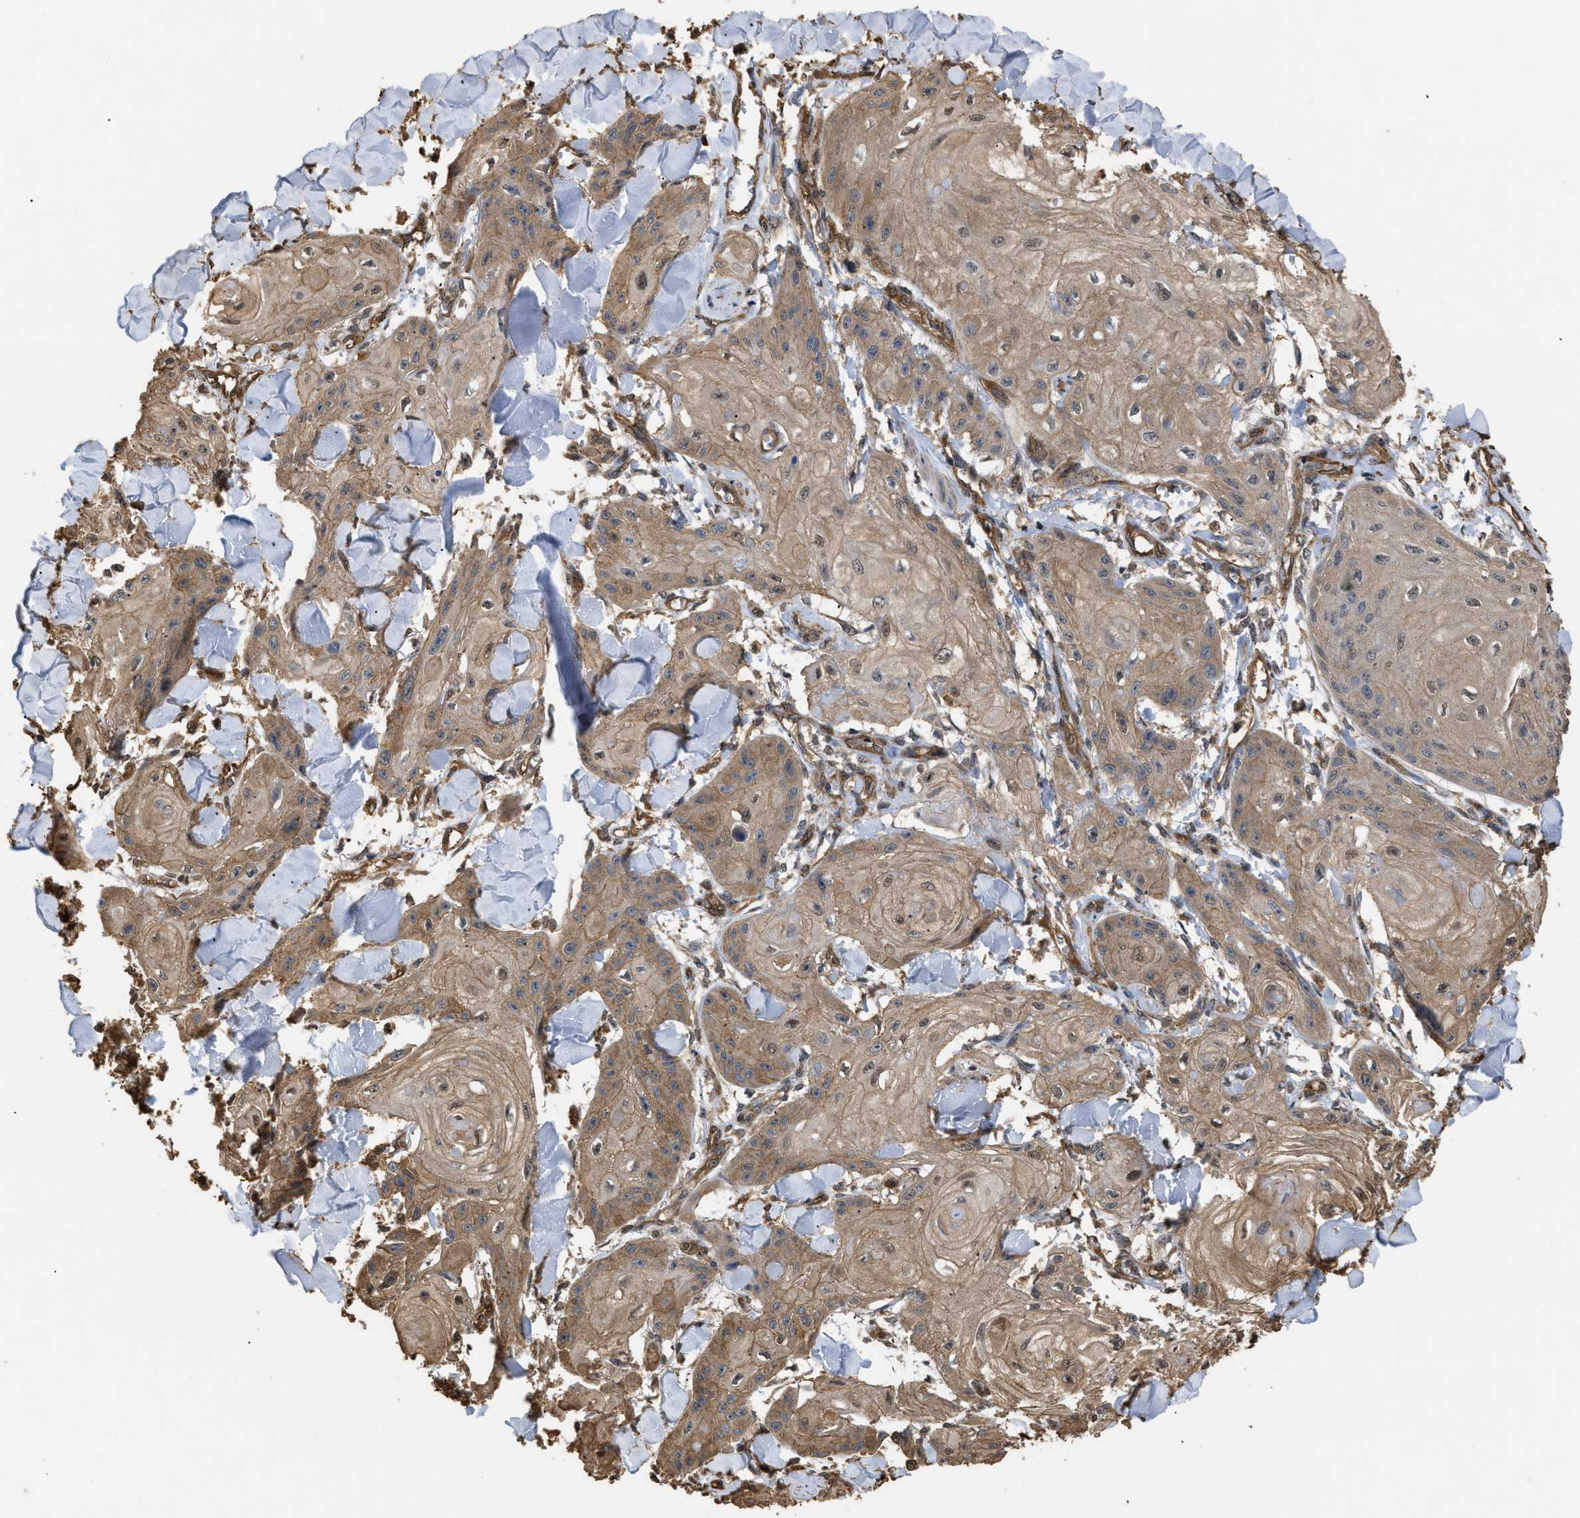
{"staining": {"intensity": "moderate", "quantity": ">75%", "location": "cytoplasmic/membranous"}, "tissue": "skin cancer", "cell_type": "Tumor cells", "image_type": "cancer", "snomed": [{"axis": "morphology", "description": "Squamous cell carcinoma, NOS"}, {"axis": "topography", "description": "Skin"}], "caption": "This micrograph displays immunohistochemistry (IHC) staining of human squamous cell carcinoma (skin), with medium moderate cytoplasmic/membranous staining in about >75% of tumor cells.", "gene": "CALM1", "patient": {"sex": "male", "age": 74}}